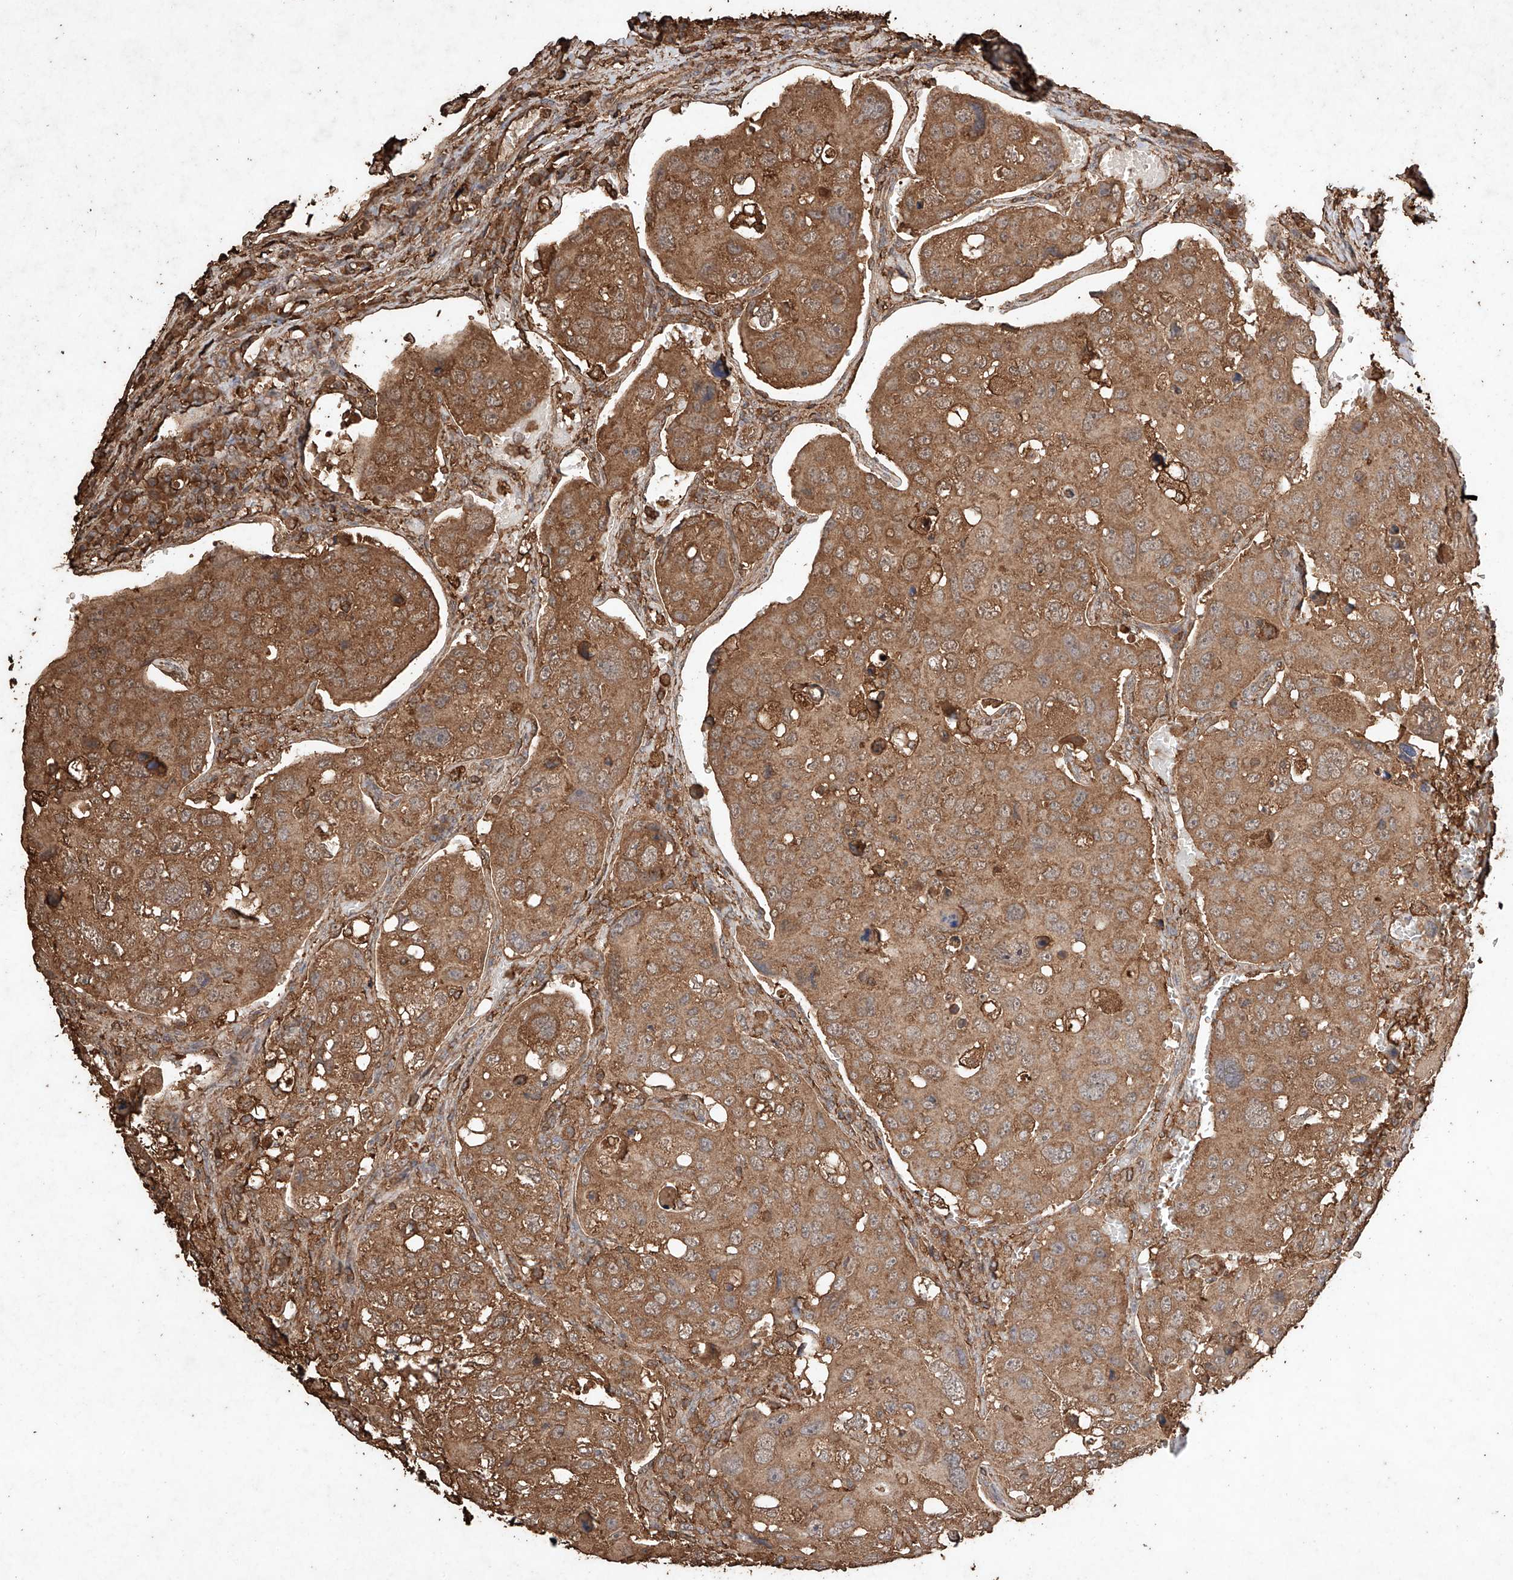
{"staining": {"intensity": "moderate", "quantity": ">75%", "location": "cytoplasmic/membranous"}, "tissue": "urothelial cancer", "cell_type": "Tumor cells", "image_type": "cancer", "snomed": [{"axis": "morphology", "description": "Urothelial carcinoma, High grade"}, {"axis": "topography", "description": "Lymph node"}, {"axis": "topography", "description": "Urinary bladder"}], "caption": "Urothelial carcinoma (high-grade) tissue exhibits moderate cytoplasmic/membranous staining in approximately >75% of tumor cells, visualized by immunohistochemistry. The staining was performed using DAB, with brown indicating positive protein expression. Nuclei are stained blue with hematoxylin.", "gene": "M6PR", "patient": {"sex": "male", "age": 51}}